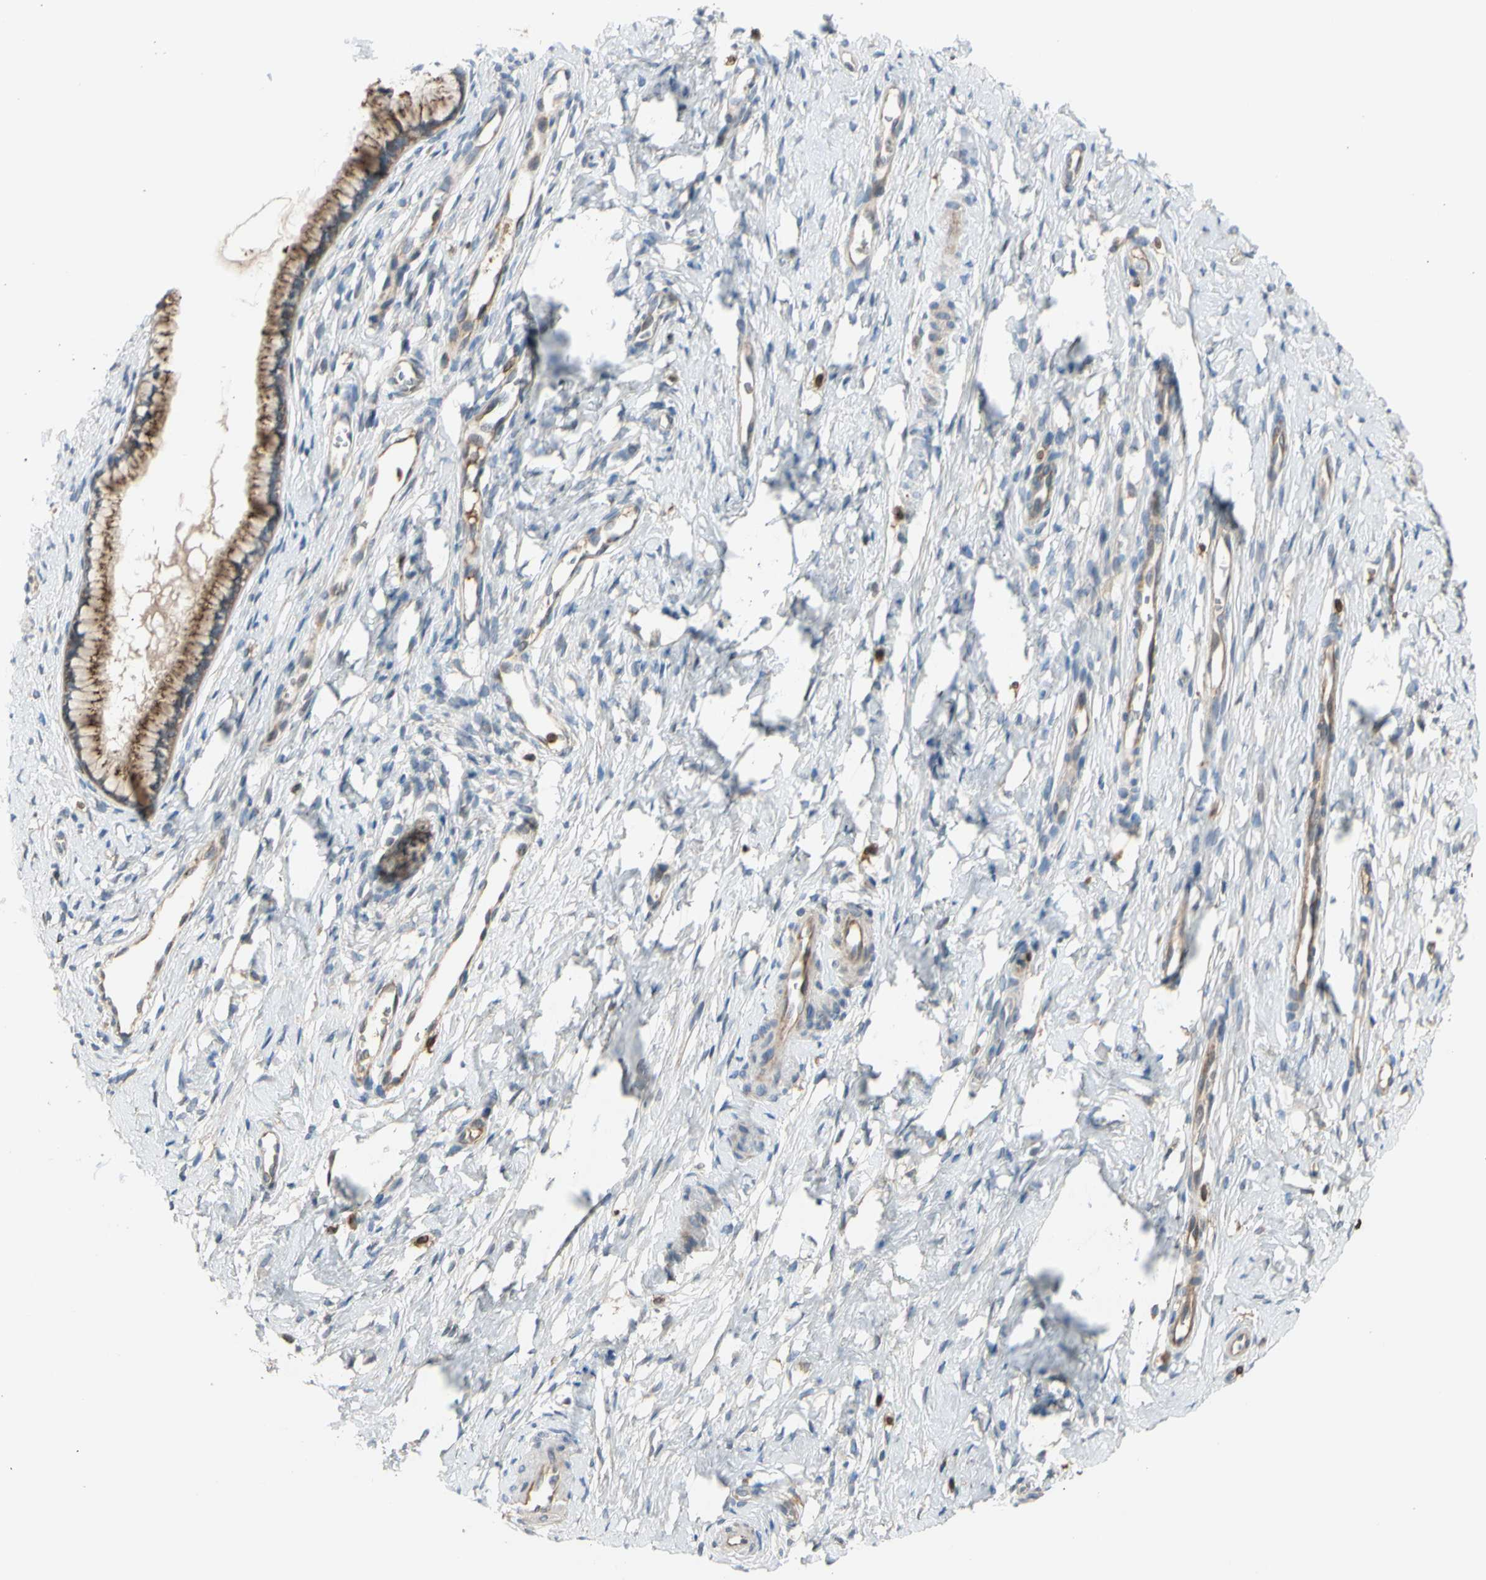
{"staining": {"intensity": "moderate", "quantity": ">75%", "location": "cytoplasmic/membranous"}, "tissue": "cervix", "cell_type": "Glandular cells", "image_type": "normal", "snomed": [{"axis": "morphology", "description": "Normal tissue, NOS"}, {"axis": "topography", "description": "Cervix"}], "caption": "Cervix stained with IHC demonstrates moderate cytoplasmic/membranous expression in about >75% of glandular cells.", "gene": "GALNT5", "patient": {"sex": "female", "age": 55}}